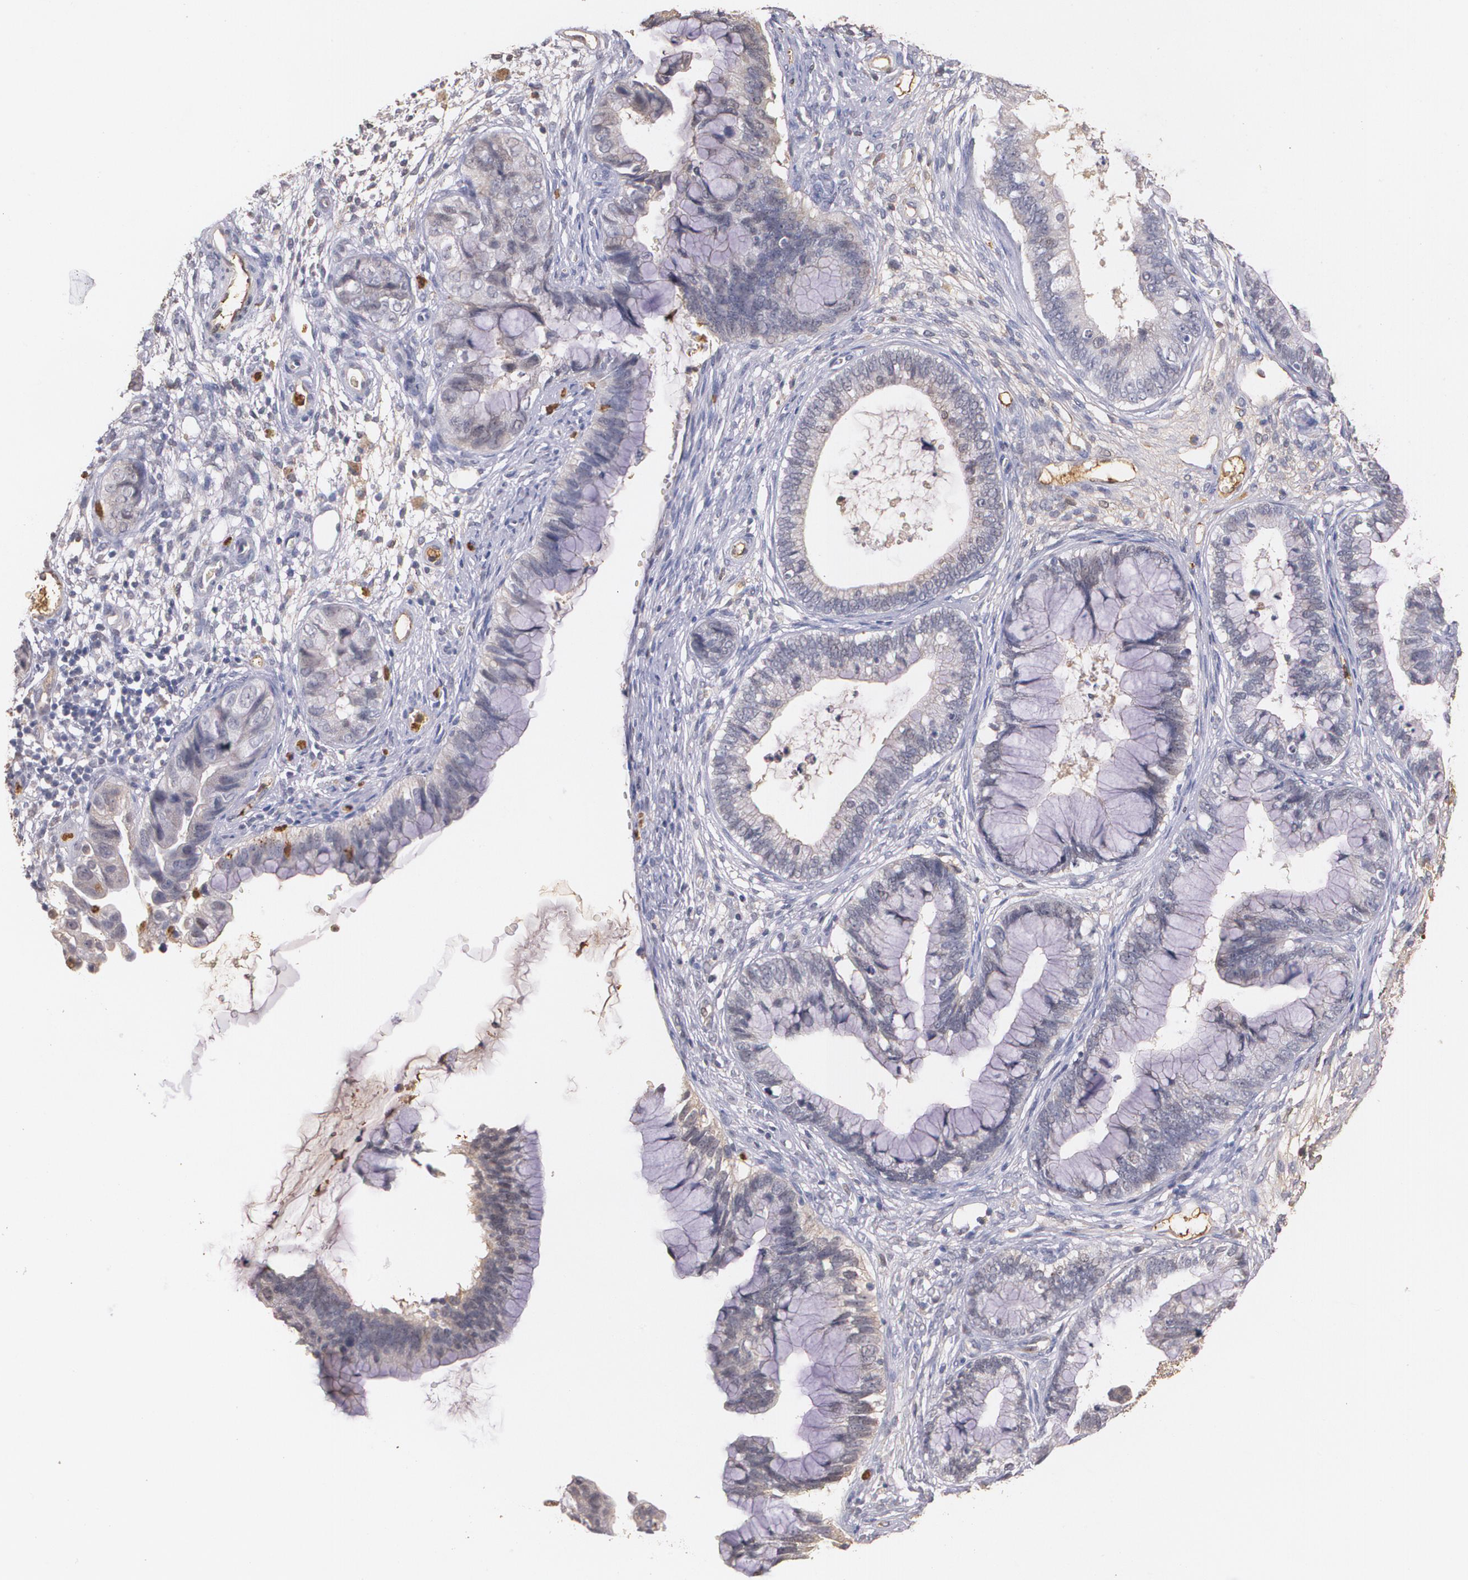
{"staining": {"intensity": "negative", "quantity": "none", "location": "none"}, "tissue": "cervical cancer", "cell_type": "Tumor cells", "image_type": "cancer", "snomed": [{"axis": "morphology", "description": "Adenocarcinoma, NOS"}, {"axis": "topography", "description": "Cervix"}], "caption": "Adenocarcinoma (cervical) was stained to show a protein in brown. There is no significant positivity in tumor cells.", "gene": "PTS", "patient": {"sex": "female", "age": 44}}